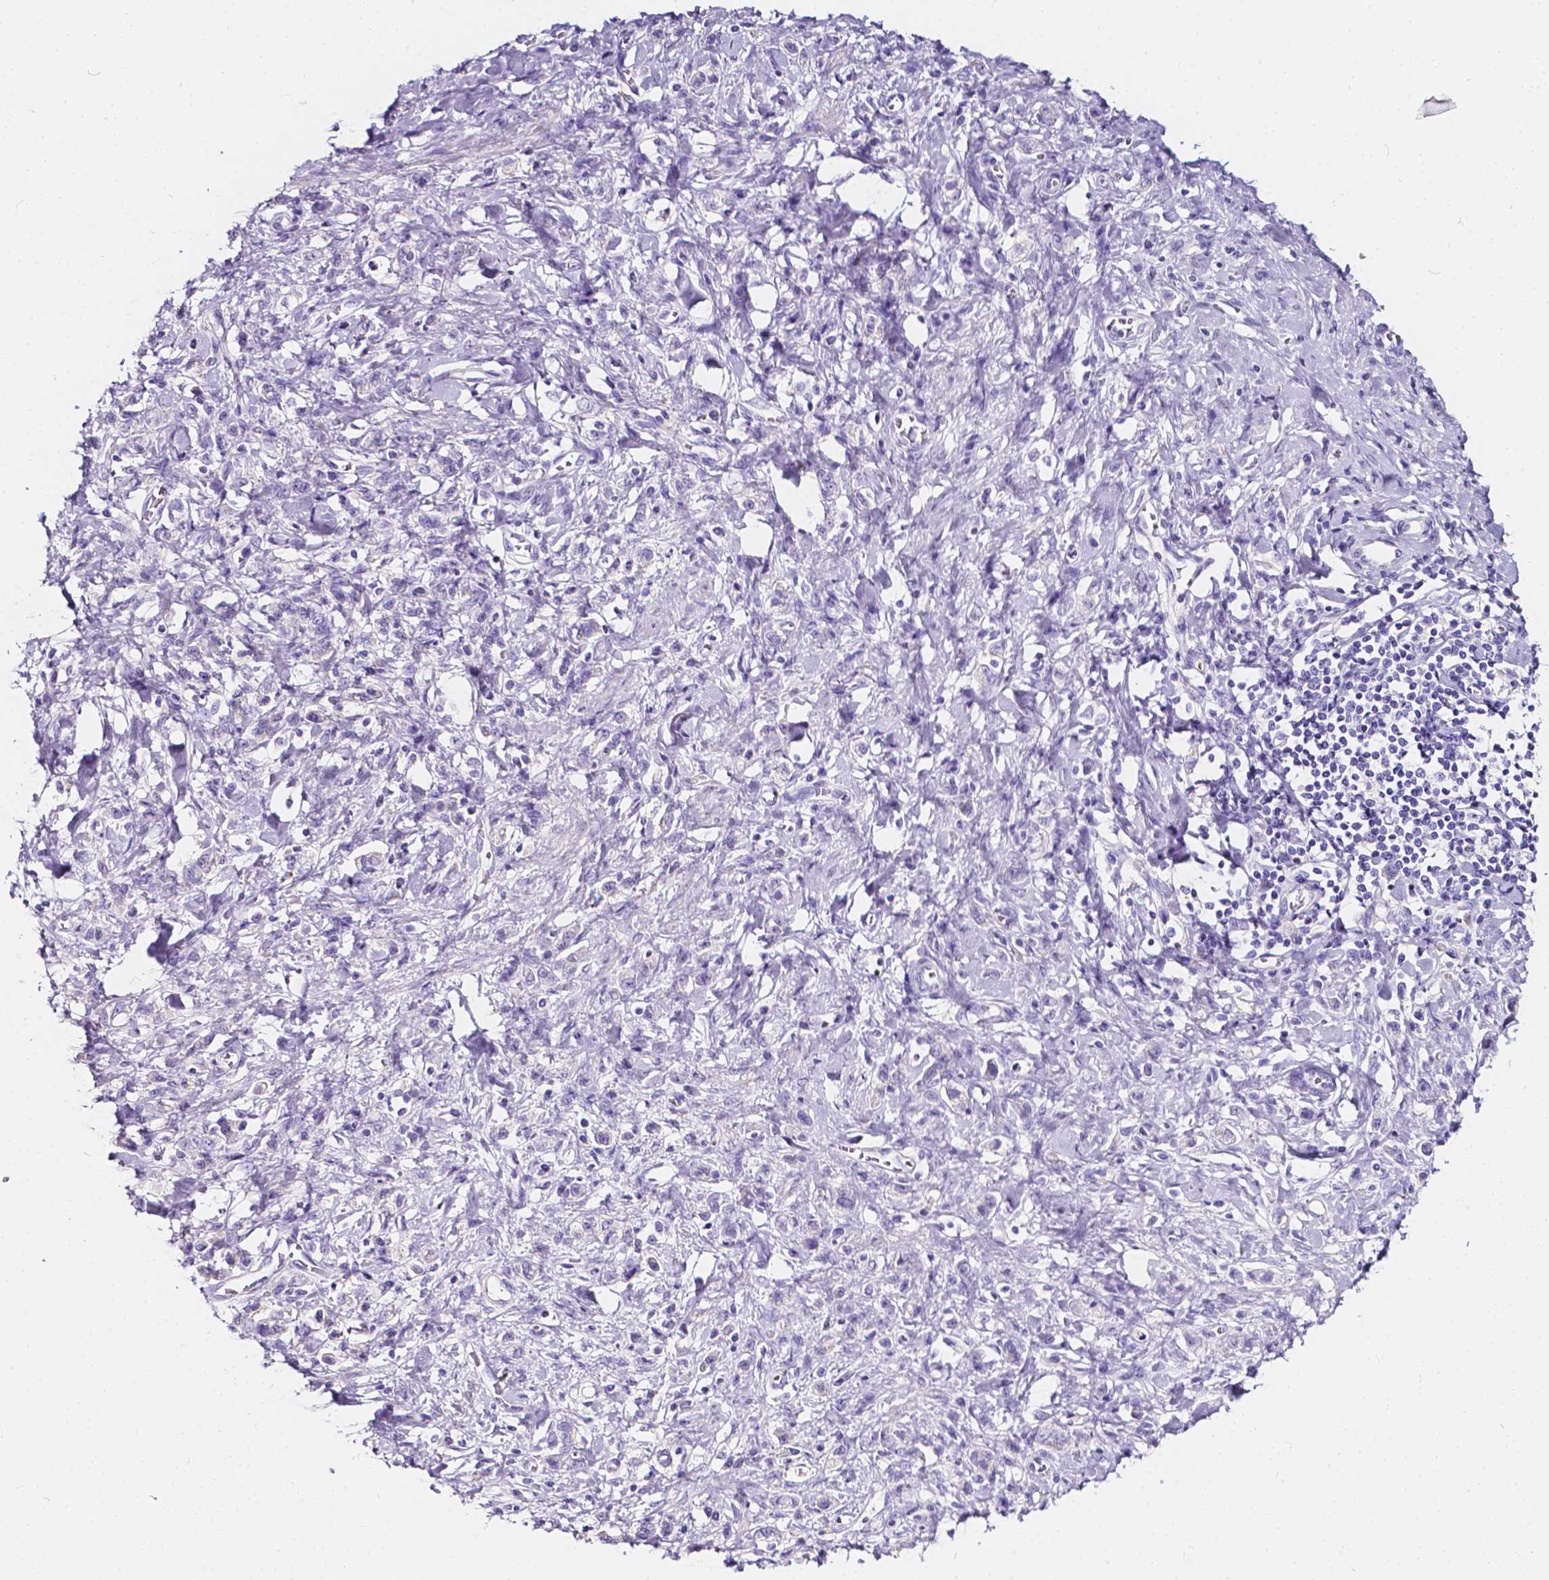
{"staining": {"intensity": "negative", "quantity": "none", "location": "none"}, "tissue": "stomach cancer", "cell_type": "Tumor cells", "image_type": "cancer", "snomed": [{"axis": "morphology", "description": "Adenocarcinoma, NOS"}, {"axis": "topography", "description": "Stomach"}], "caption": "This is a micrograph of immunohistochemistry staining of adenocarcinoma (stomach), which shows no staining in tumor cells. (DAB (3,3'-diaminobenzidine) IHC with hematoxylin counter stain).", "gene": "CLSTN2", "patient": {"sex": "male", "age": 77}}